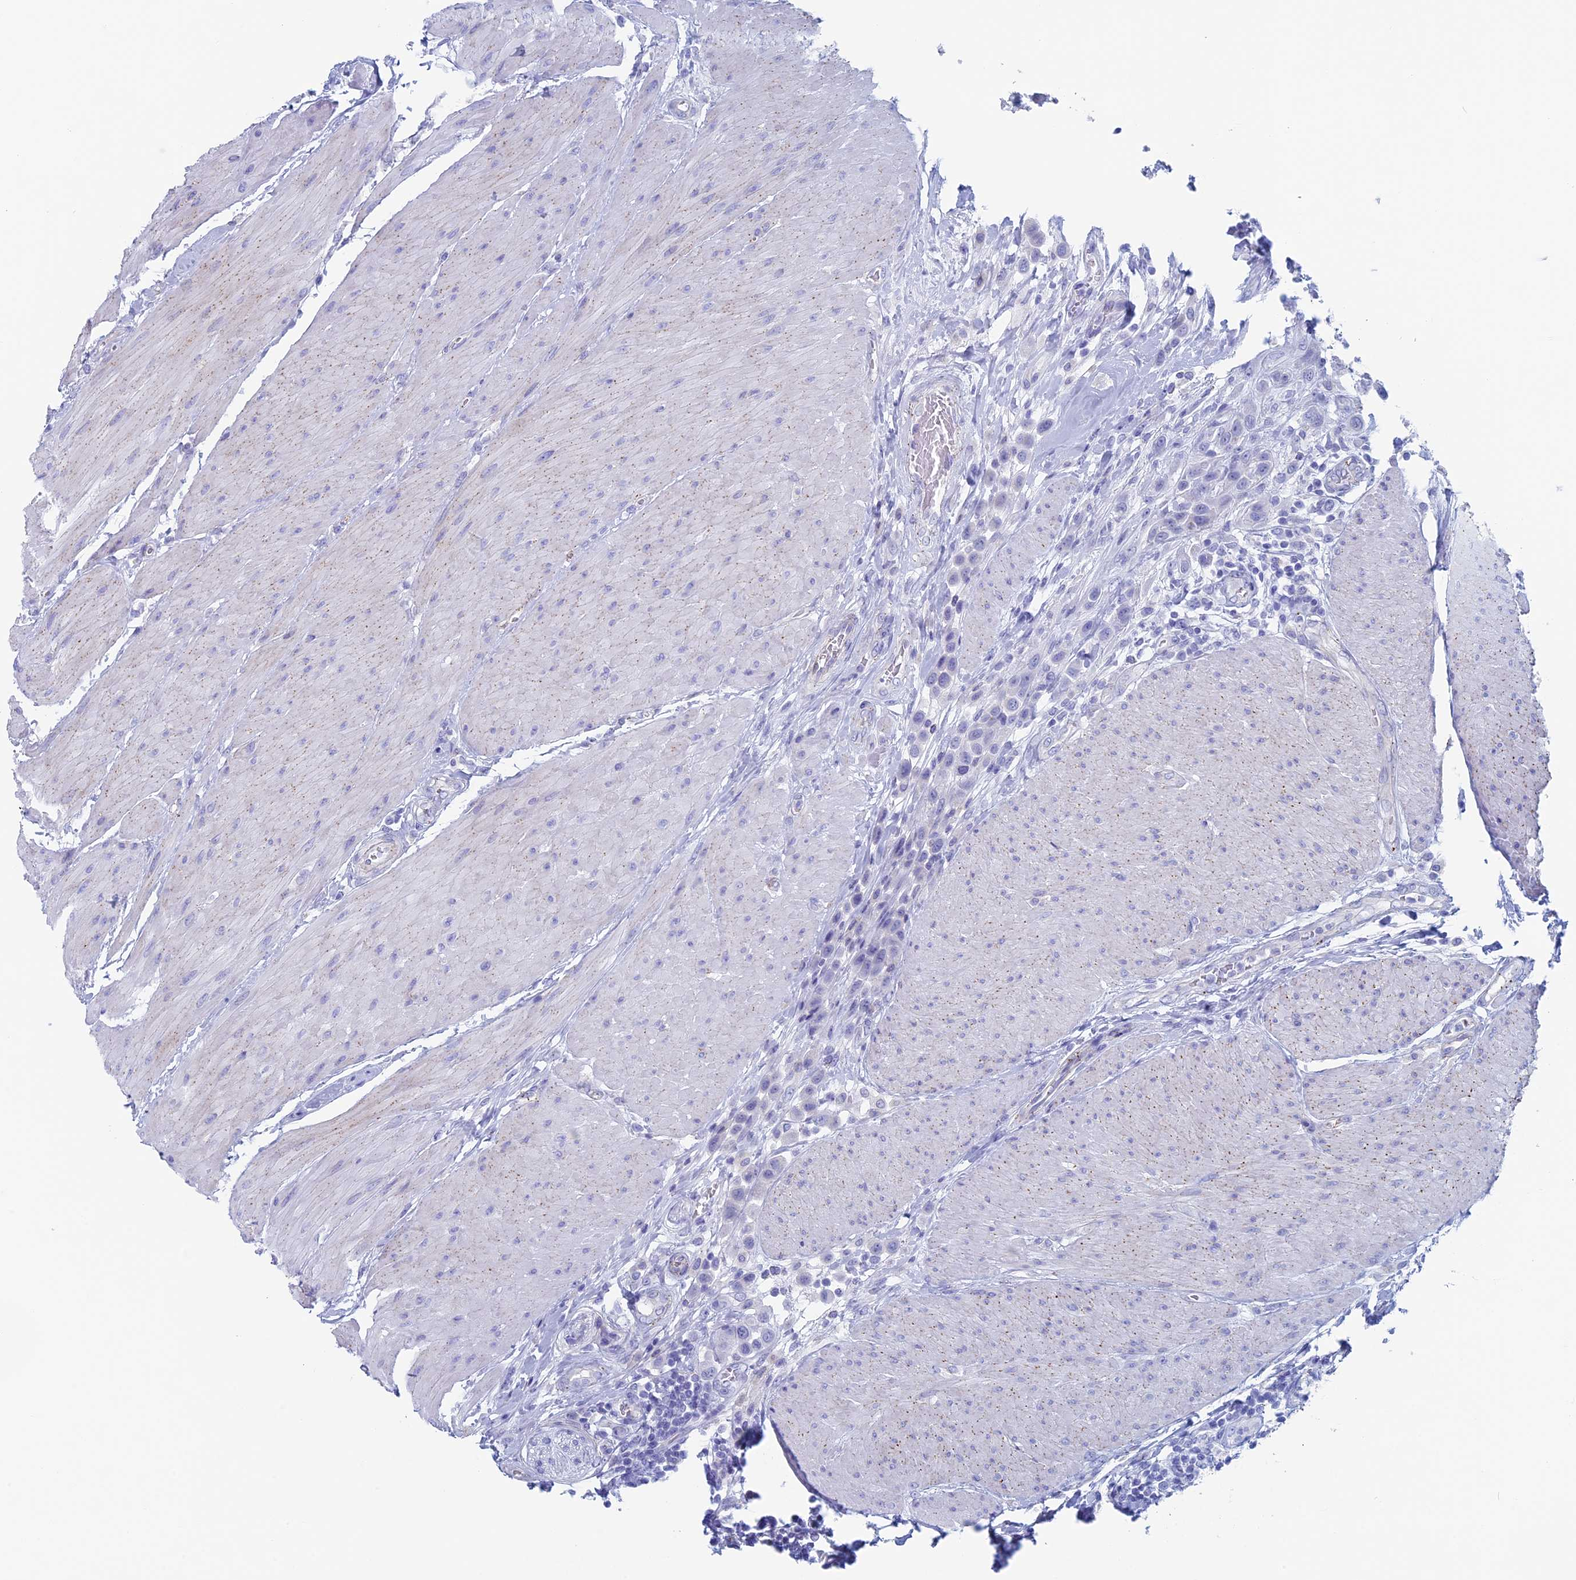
{"staining": {"intensity": "negative", "quantity": "none", "location": "none"}, "tissue": "urothelial cancer", "cell_type": "Tumor cells", "image_type": "cancer", "snomed": [{"axis": "morphology", "description": "Urothelial carcinoma, High grade"}, {"axis": "topography", "description": "Urinary bladder"}], "caption": "This image is of high-grade urothelial carcinoma stained with immunohistochemistry (IHC) to label a protein in brown with the nuclei are counter-stained blue. There is no positivity in tumor cells. (DAB immunohistochemistry (IHC) visualized using brightfield microscopy, high magnification).", "gene": "MAGEB6", "patient": {"sex": "male", "age": 50}}